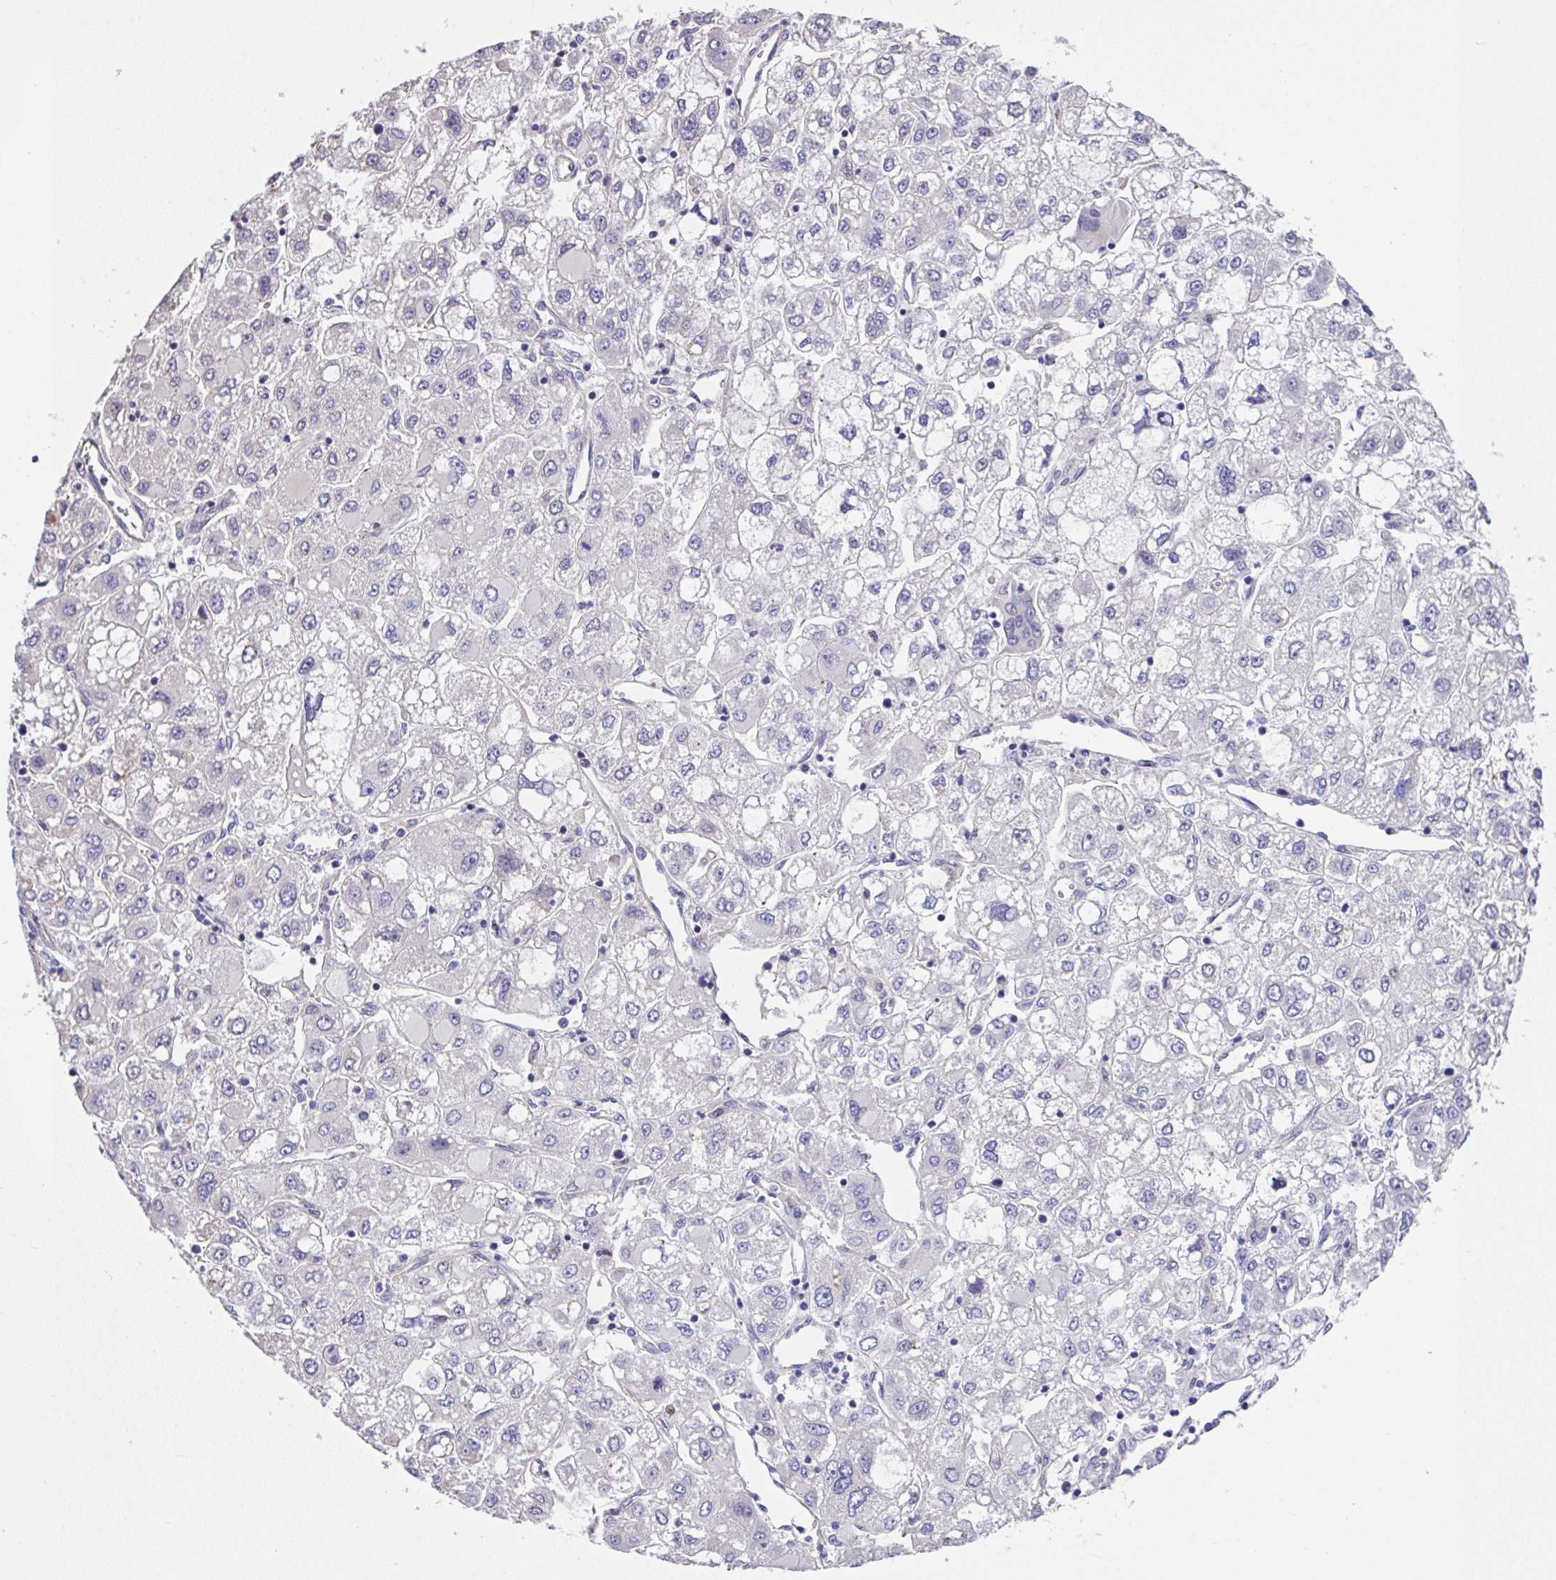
{"staining": {"intensity": "negative", "quantity": "none", "location": "none"}, "tissue": "liver cancer", "cell_type": "Tumor cells", "image_type": "cancer", "snomed": [{"axis": "morphology", "description": "Carcinoma, Hepatocellular, NOS"}, {"axis": "topography", "description": "Liver"}], "caption": "Image shows no significant protein staining in tumor cells of liver cancer.", "gene": "RUNDC3B", "patient": {"sex": "male", "age": 40}}